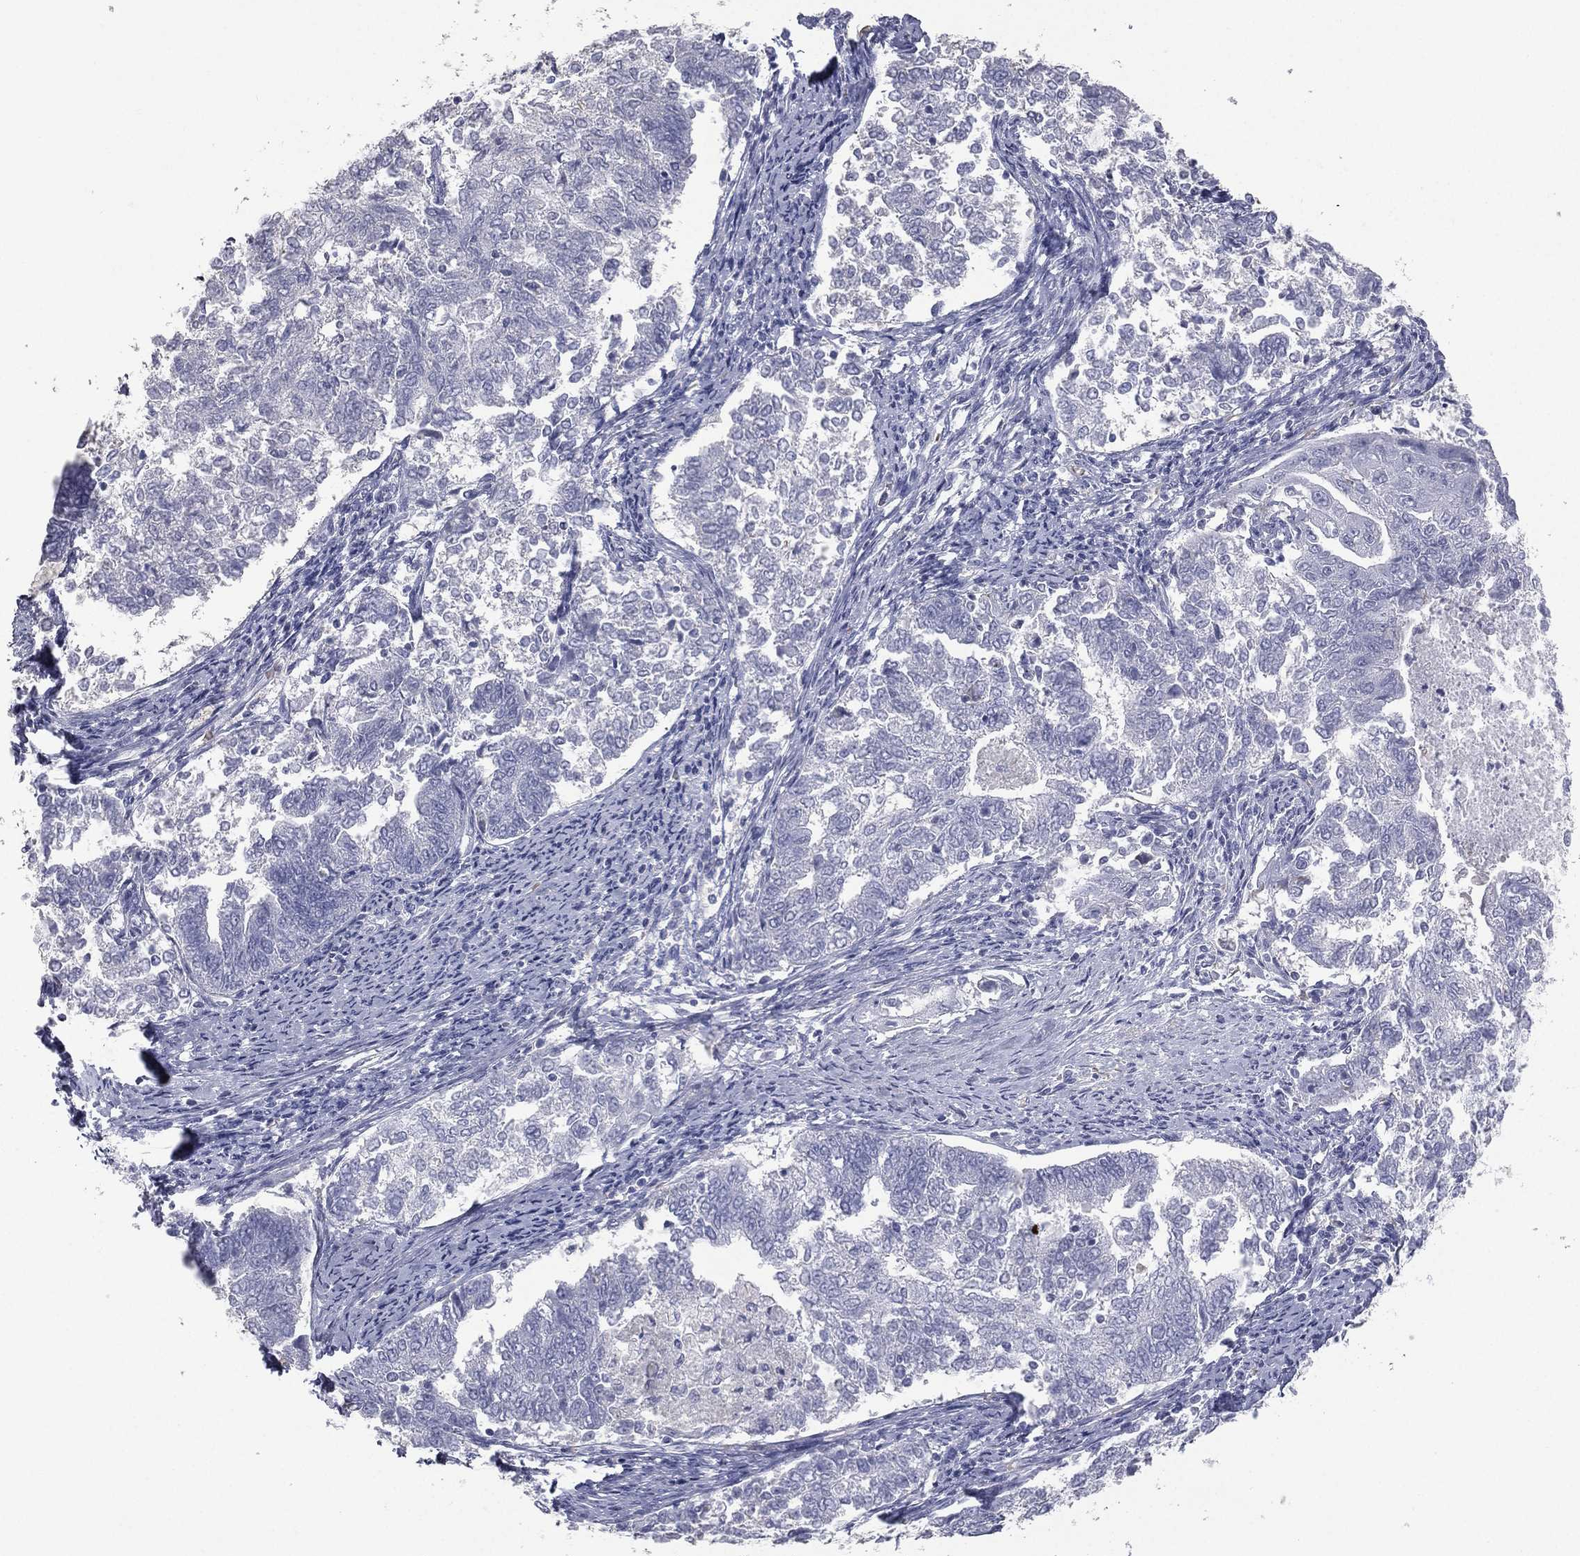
{"staining": {"intensity": "negative", "quantity": "none", "location": "none"}, "tissue": "endometrial cancer", "cell_type": "Tumor cells", "image_type": "cancer", "snomed": [{"axis": "morphology", "description": "Adenocarcinoma, NOS"}, {"axis": "topography", "description": "Endometrium"}], "caption": "An image of adenocarcinoma (endometrial) stained for a protein displays no brown staining in tumor cells.", "gene": "ESX1", "patient": {"sex": "female", "age": 65}}